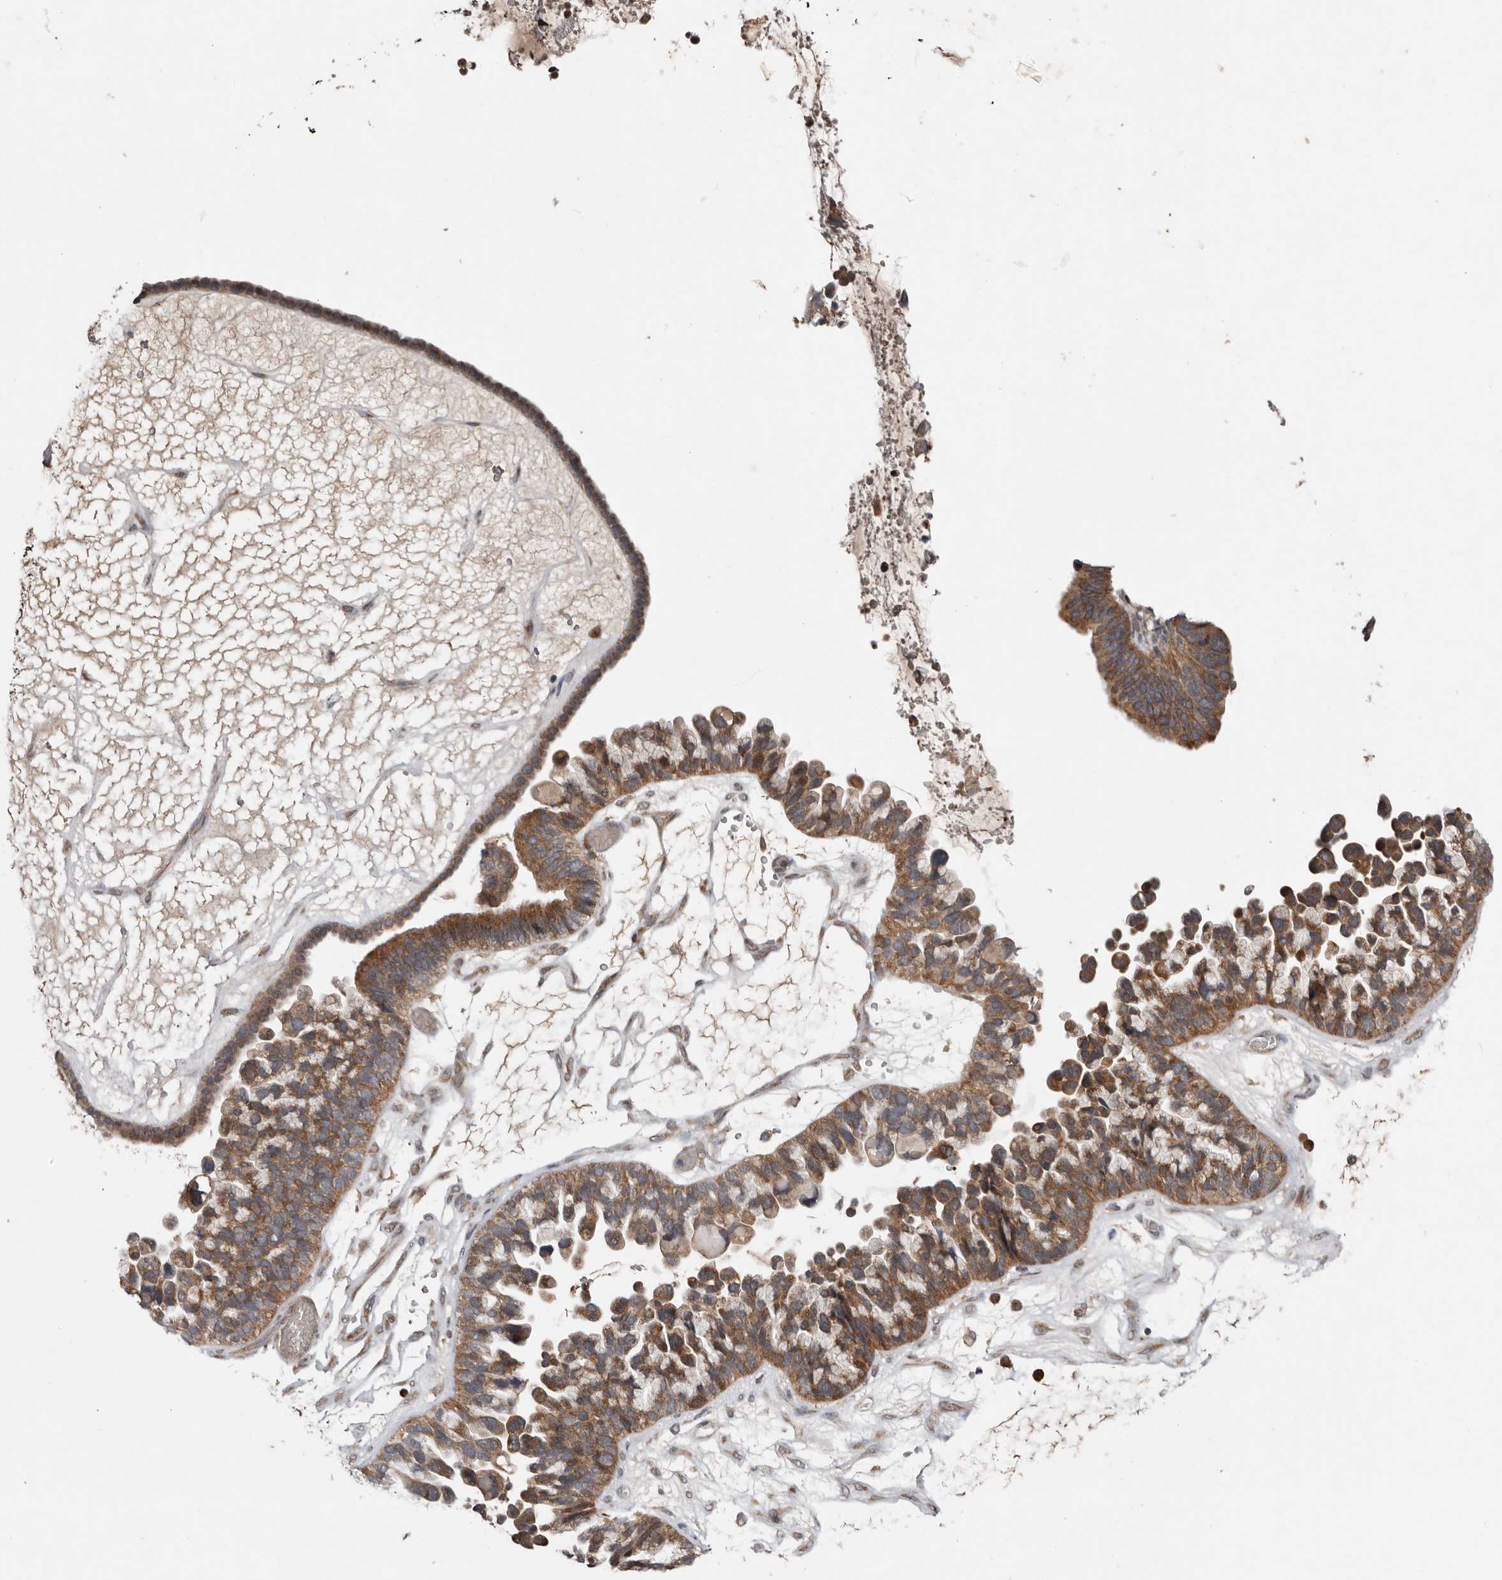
{"staining": {"intensity": "moderate", "quantity": ">75%", "location": "cytoplasmic/membranous"}, "tissue": "ovarian cancer", "cell_type": "Tumor cells", "image_type": "cancer", "snomed": [{"axis": "morphology", "description": "Cystadenocarcinoma, serous, NOS"}, {"axis": "topography", "description": "Ovary"}], "caption": "Human ovarian serous cystadenocarcinoma stained with a protein marker shows moderate staining in tumor cells.", "gene": "CHML", "patient": {"sex": "female", "age": 56}}